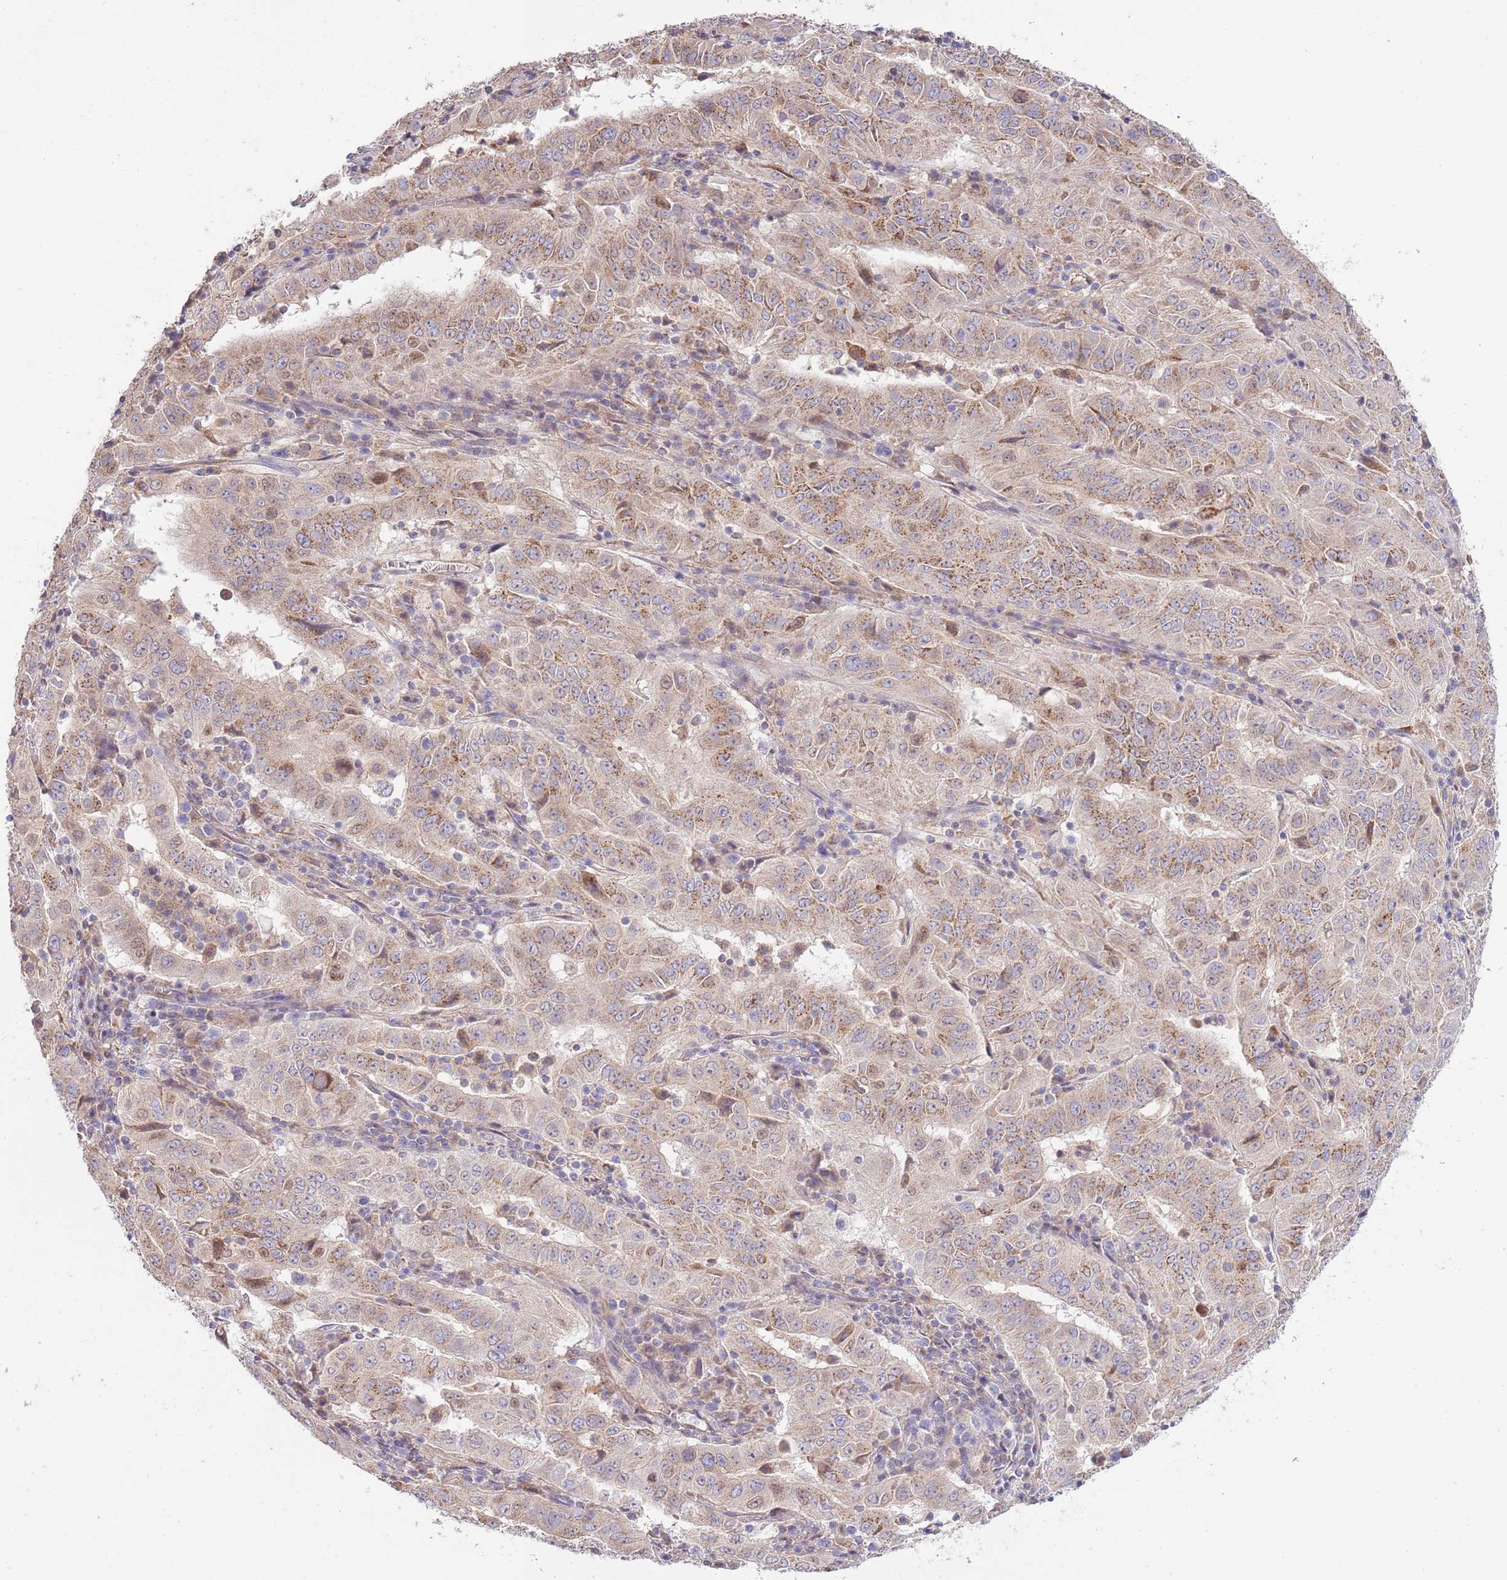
{"staining": {"intensity": "moderate", "quantity": "25%-75%", "location": "cytoplasmic/membranous"}, "tissue": "pancreatic cancer", "cell_type": "Tumor cells", "image_type": "cancer", "snomed": [{"axis": "morphology", "description": "Adenocarcinoma, NOS"}, {"axis": "topography", "description": "Pancreas"}], "caption": "This micrograph exhibits immunohistochemistry (IHC) staining of pancreatic cancer (adenocarcinoma), with medium moderate cytoplasmic/membranous positivity in about 25%-75% of tumor cells.", "gene": "ARL2BP", "patient": {"sex": "male", "age": 63}}